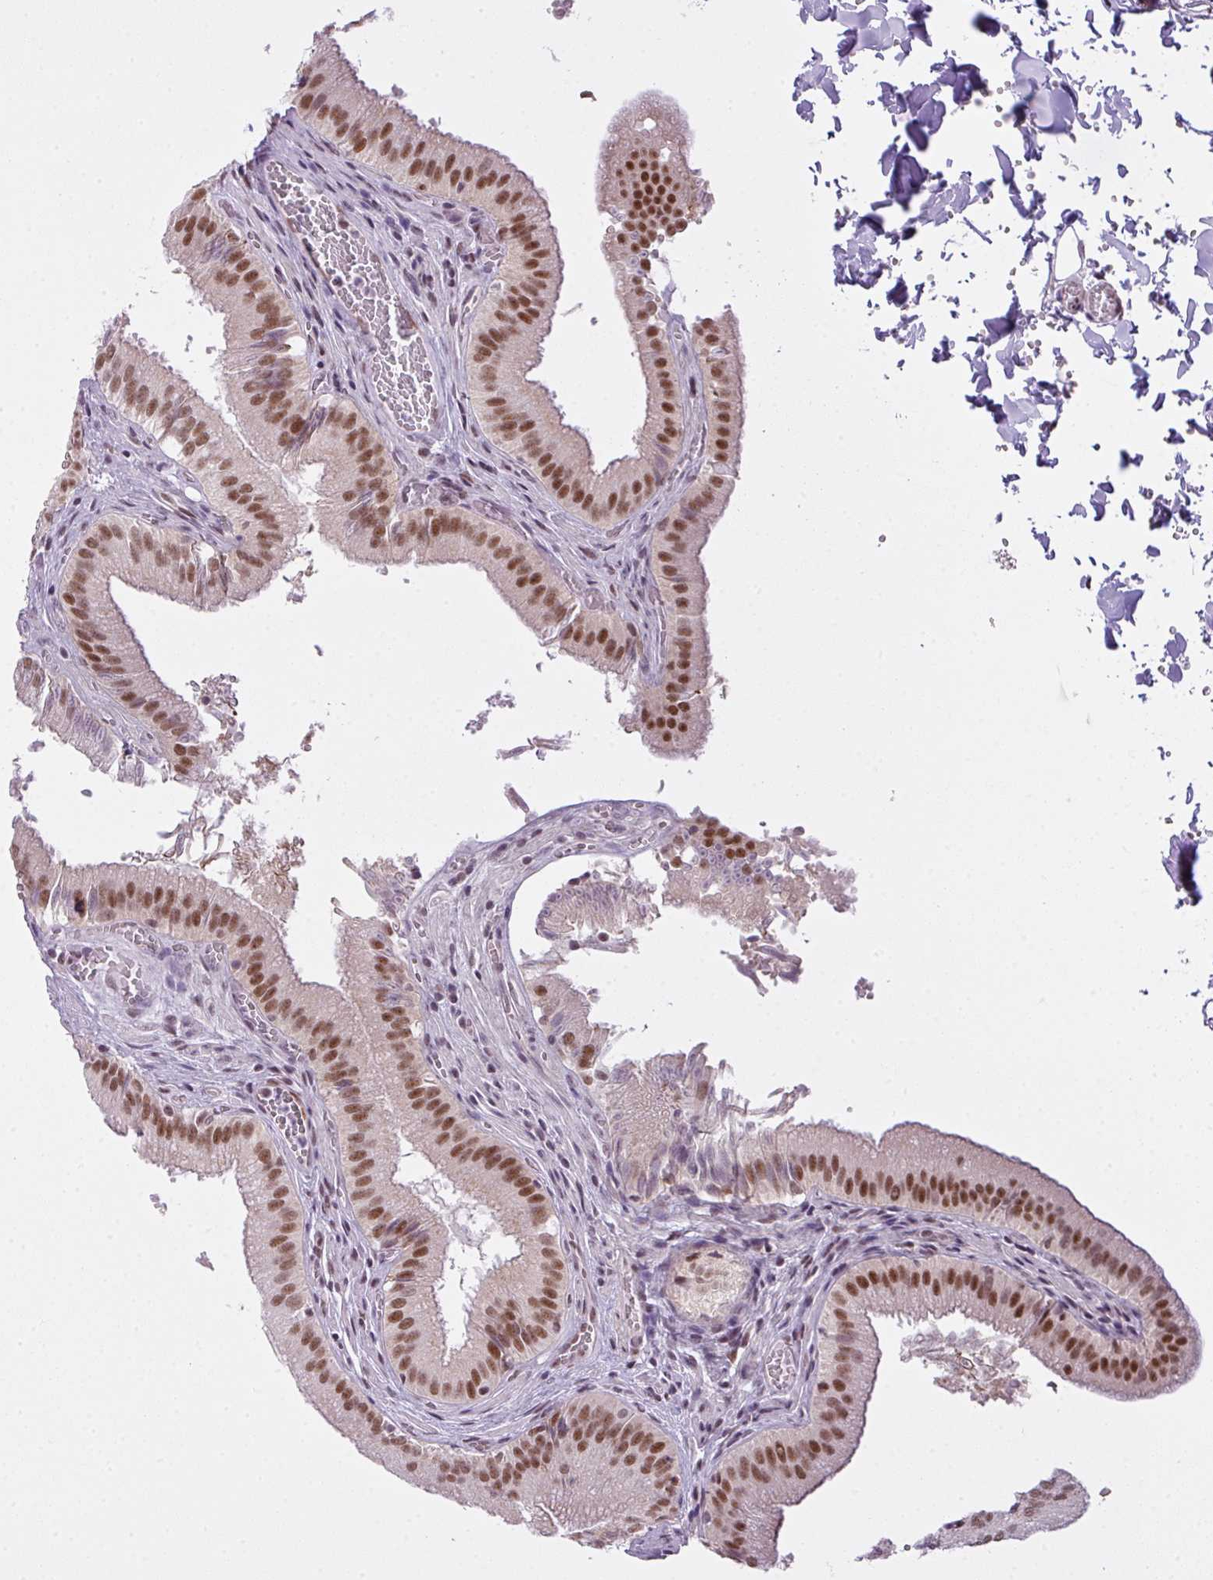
{"staining": {"intensity": "strong", "quantity": ">75%", "location": "nuclear"}, "tissue": "gallbladder", "cell_type": "Glandular cells", "image_type": "normal", "snomed": [{"axis": "morphology", "description": "Normal tissue, NOS"}, {"axis": "topography", "description": "Gallbladder"}, {"axis": "topography", "description": "Peripheral nerve tissue"}], "caption": "Immunohistochemical staining of benign human gallbladder exhibits >75% levels of strong nuclear protein expression in about >75% of glandular cells.", "gene": "ARL6IP4", "patient": {"sex": "male", "age": 17}}